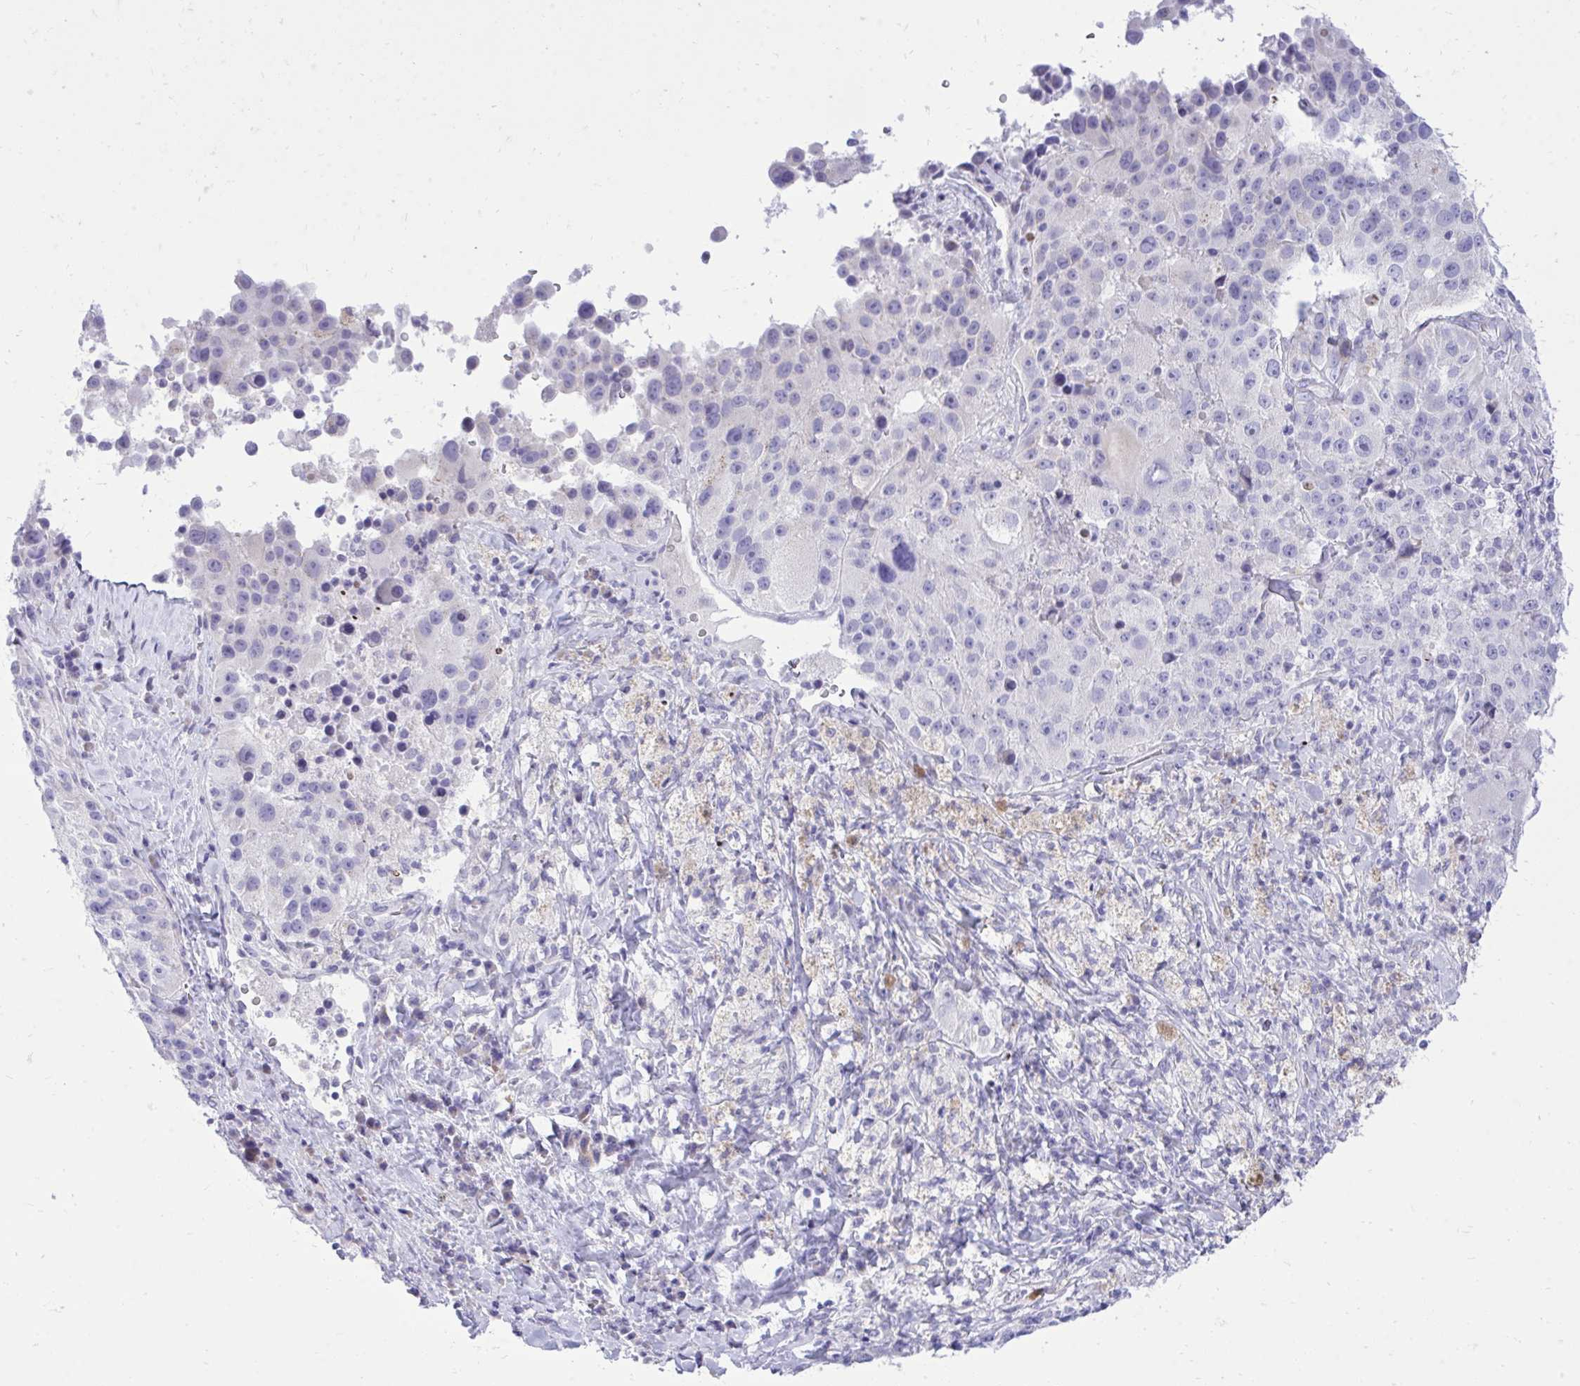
{"staining": {"intensity": "negative", "quantity": "none", "location": "none"}, "tissue": "melanoma", "cell_type": "Tumor cells", "image_type": "cancer", "snomed": [{"axis": "morphology", "description": "Malignant melanoma, Metastatic site"}, {"axis": "topography", "description": "Lymph node"}], "caption": "Protein analysis of melanoma displays no significant positivity in tumor cells.", "gene": "GABRA1", "patient": {"sex": "male", "age": 62}}